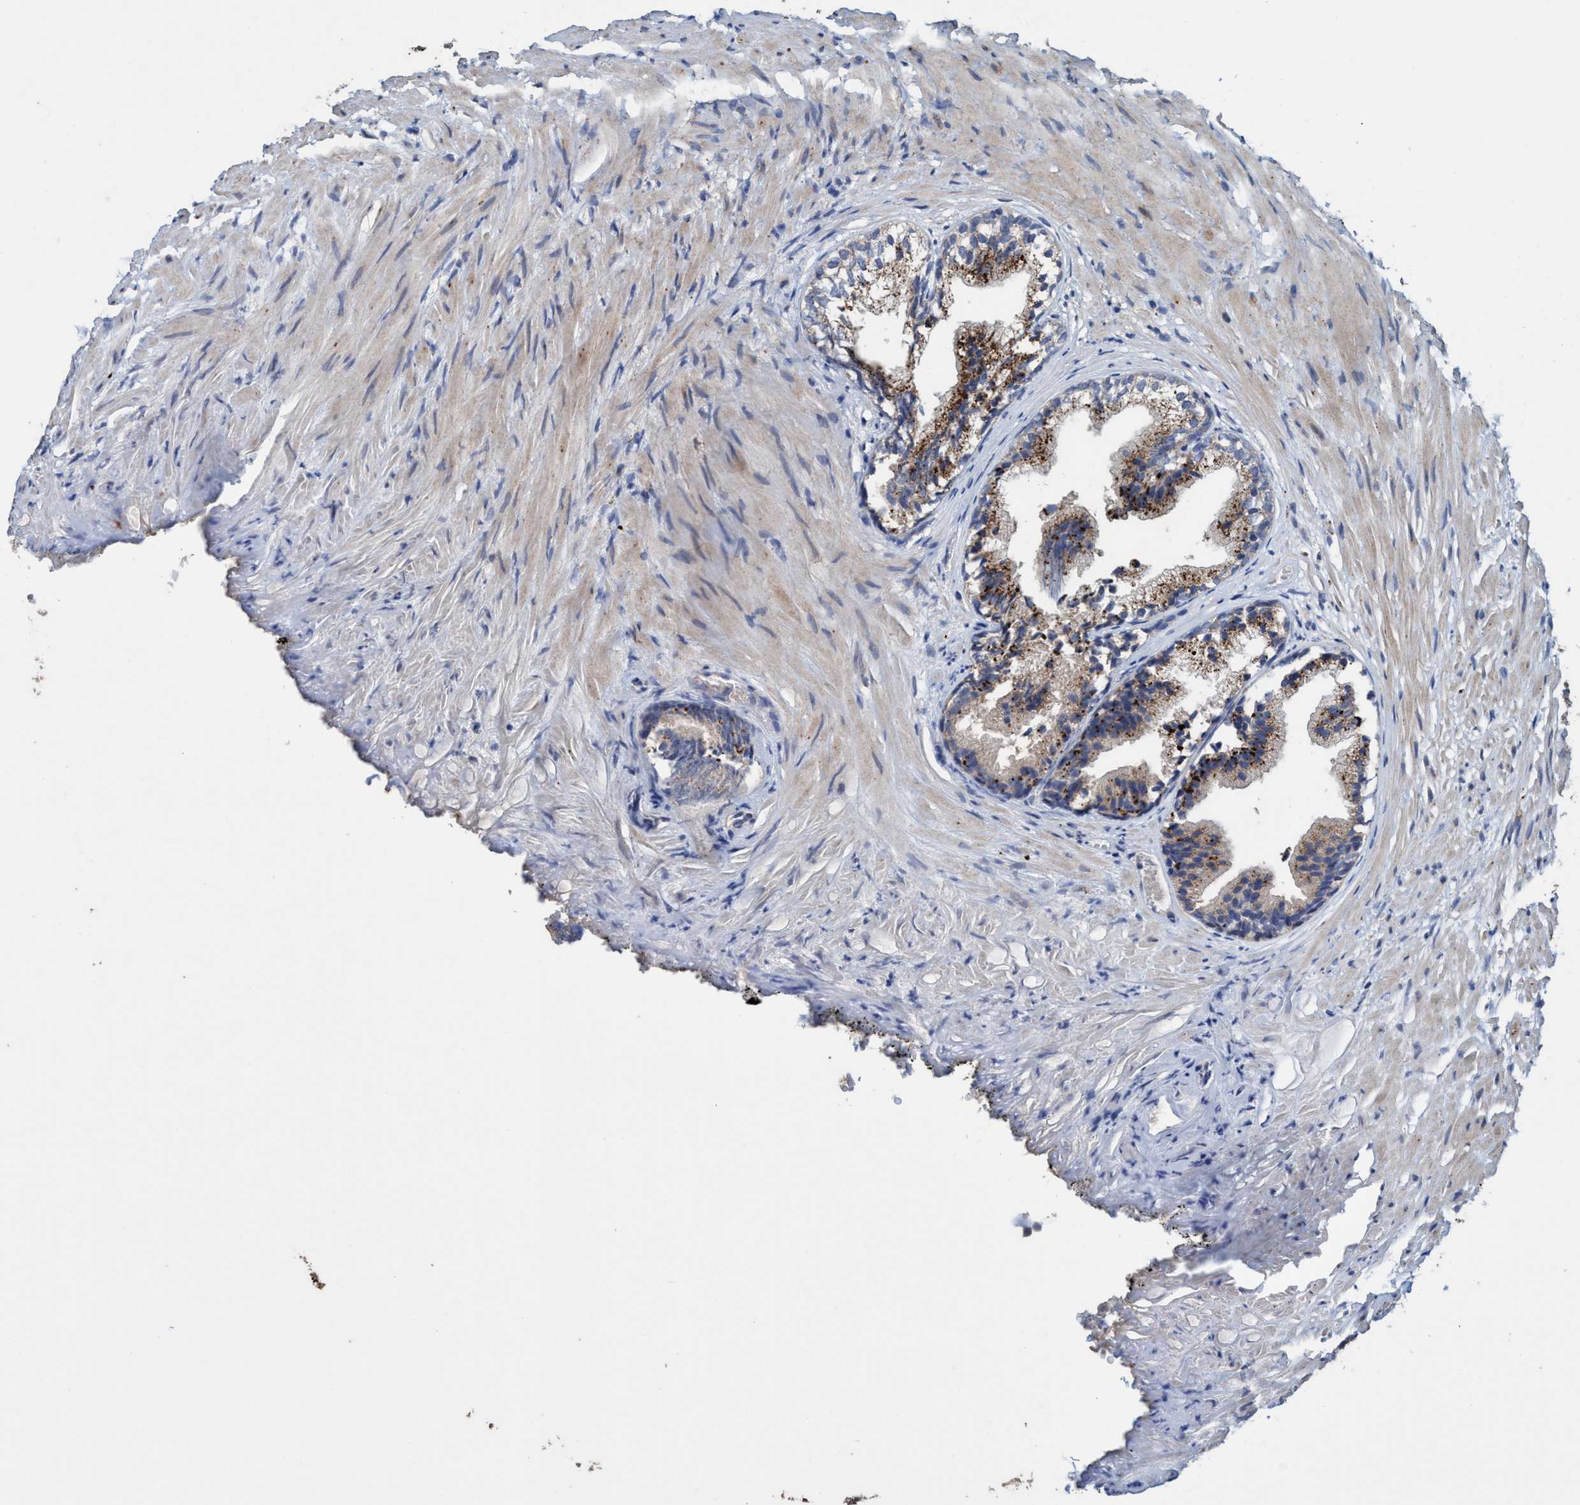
{"staining": {"intensity": "strong", "quantity": "25%-75%", "location": "cytoplasmic/membranous"}, "tissue": "prostate", "cell_type": "Glandular cells", "image_type": "normal", "snomed": [{"axis": "morphology", "description": "Normal tissue, NOS"}, {"axis": "topography", "description": "Prostate"}], "caption": "DAB immunohistochemical staining of benign prostate shows strong cytoplasmic/membranous protein positivity in about 25%-75% of glandular cells. (Brightfield microscopy of DAB IHC at high magnification).", "gene": "BBS9", "patient": {"sex": "male", "age": 76}}